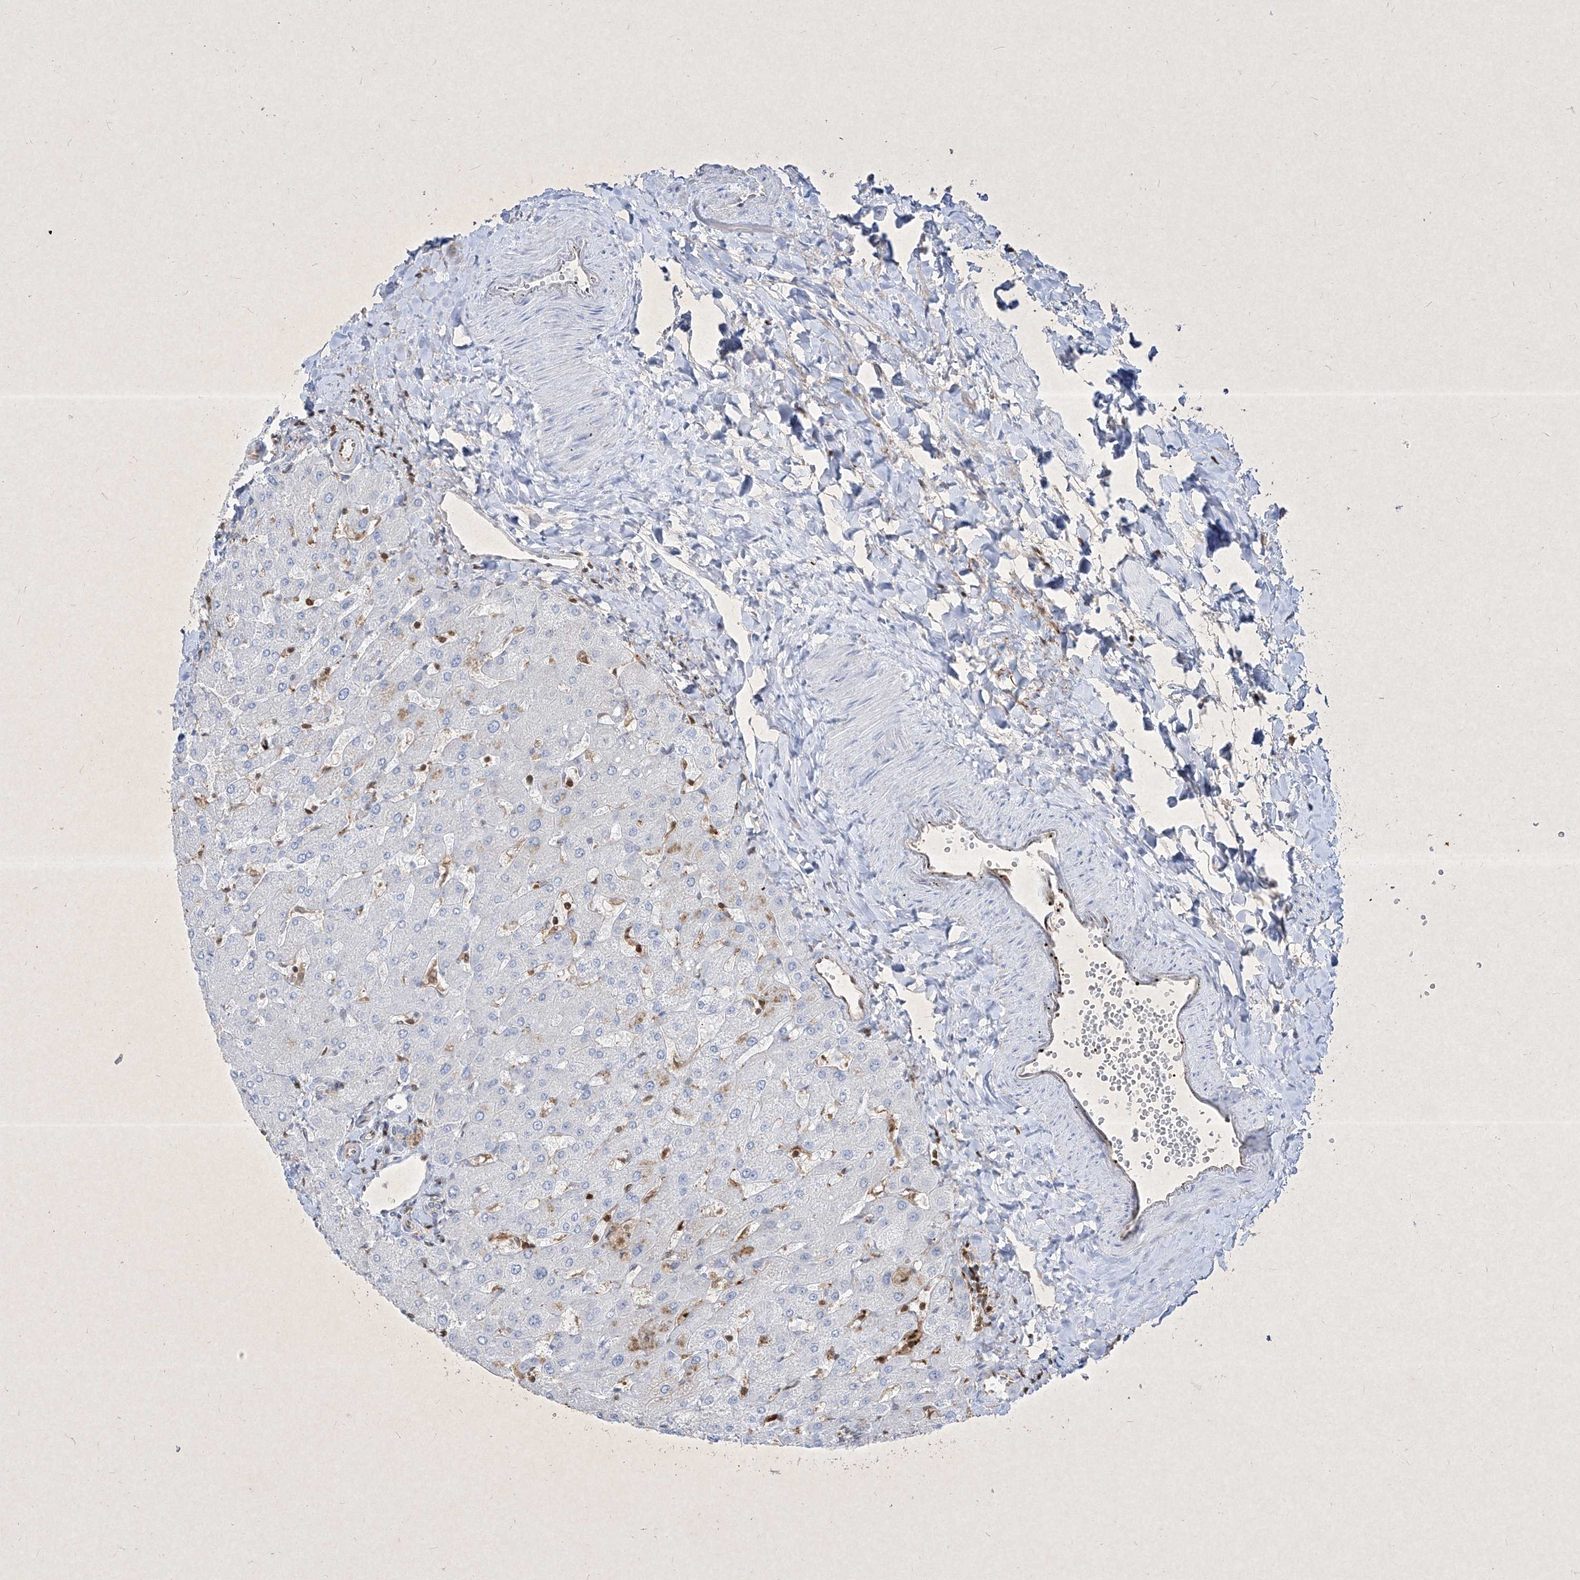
{"staining": {"intensity": "weak", "quantity": "25%-75%", "location": "cytoplasmic/membranous"}, "tissue": "liver", "cell_type": "Cholangiocytes", "image_type": "normal", "snomed": [{"axis": "morphology", "description": "Normal tissue, NOS"}, {"axis": "topography", "description": "Liver"}], "caption": "Immunohistochemistry (IHC) (DAB (3,3'-diaminobenzidine)) staining of benign liver displays weak cytoplasmic/membranous protein positivity in approximately 25%-75% of cholangiocytes.", "gene": "PSMB10", "patient": {"sex": "male", "age": 55}}